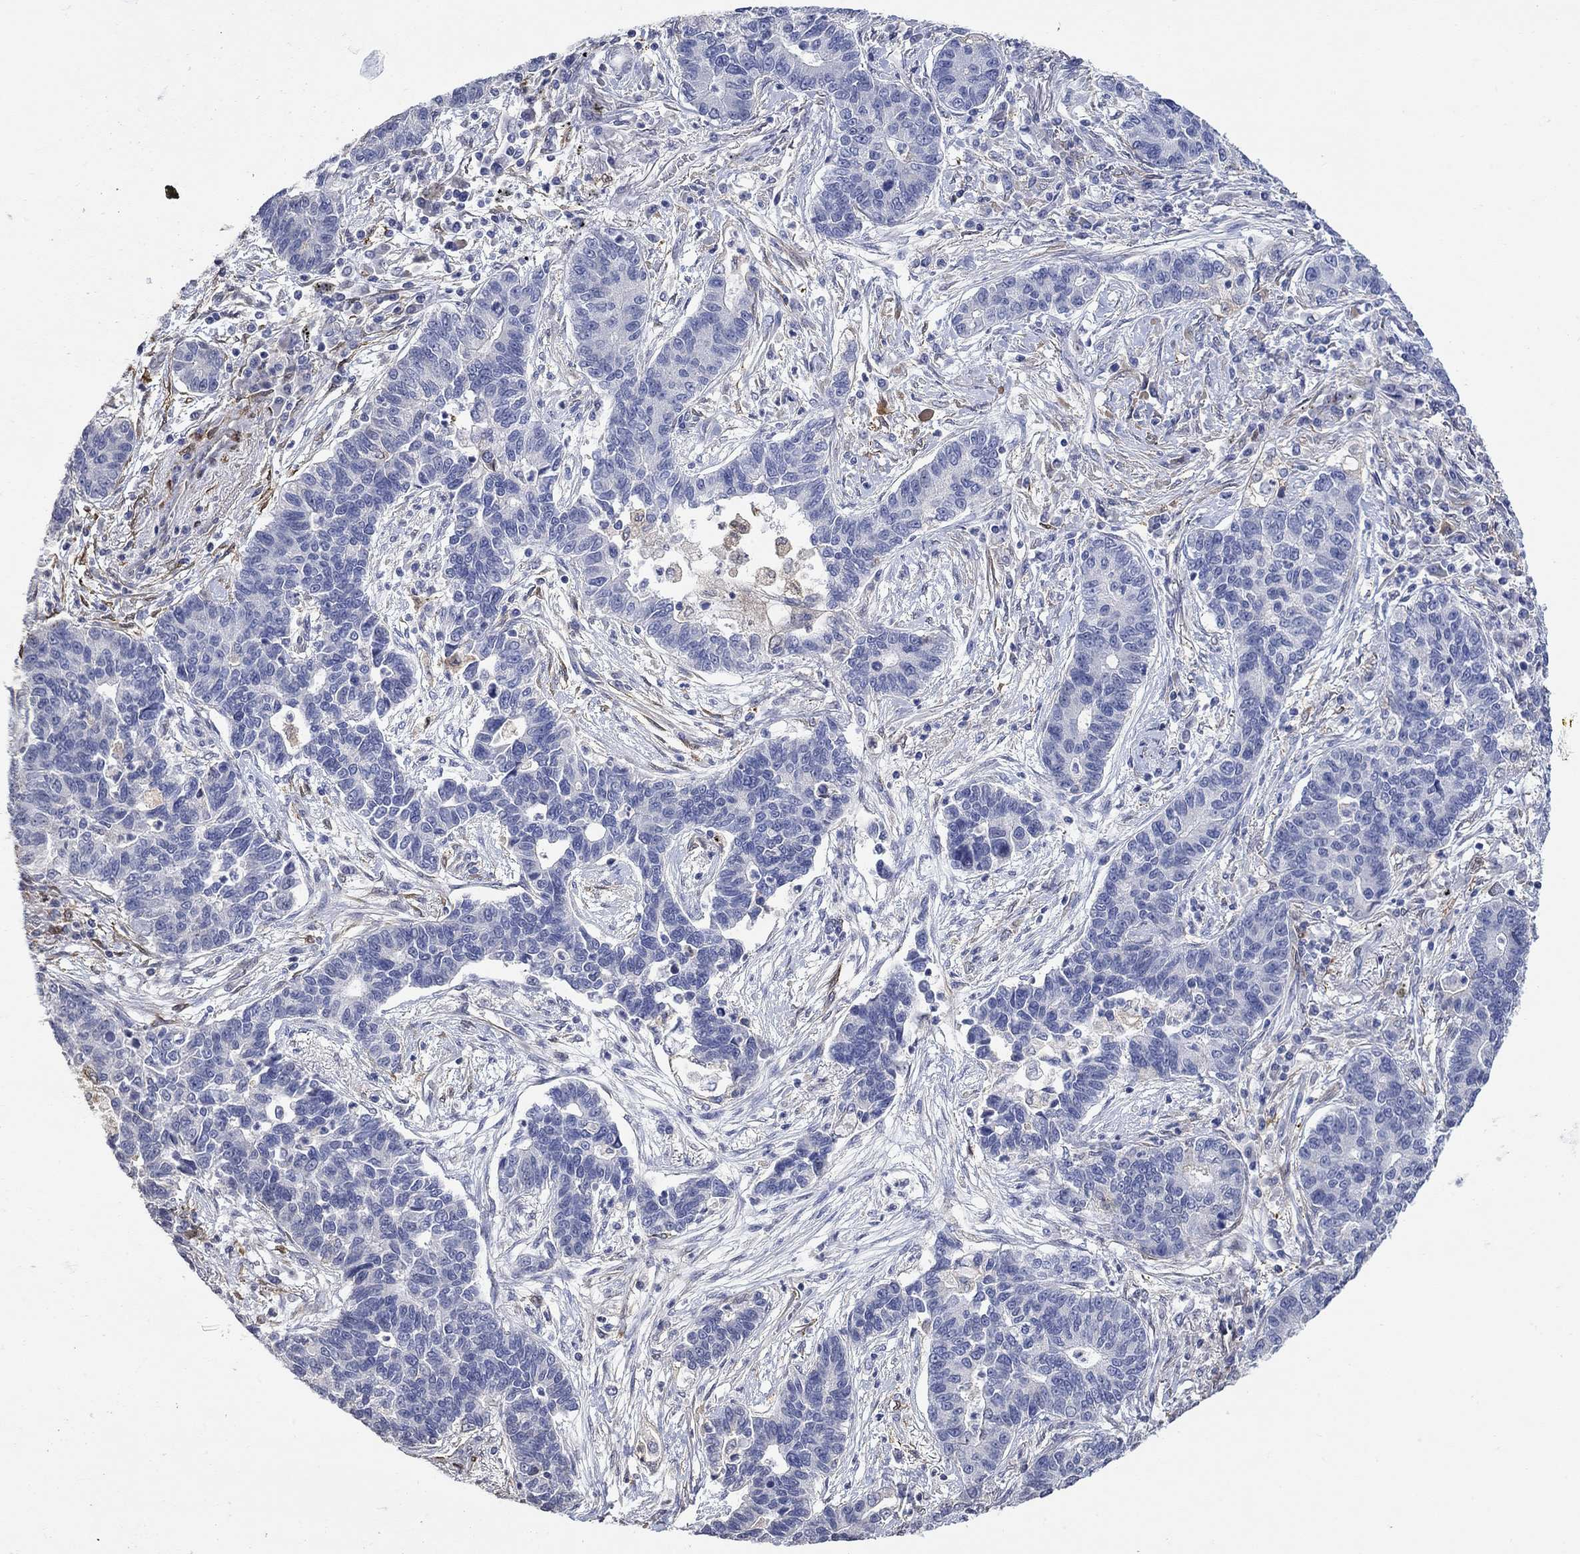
{"staining": {"intensity": "negative", "quantity": "none", "location": "none"}, "tissue": "lung cancer", "cell_type": "Tumor cells", "image_type": "cancer", "snomed": [{"axis": "morphology", "description": "Adenocarcinoma, NOS"}, {"axis": "topography", "description": "Lung"}], "caption": "A histopathology image of lung adenocarcinoma stained for a protein reveals no brown staining in tumor cells.", "gene": "TGM2", "patient": {"sex": "female", "age": 57}}